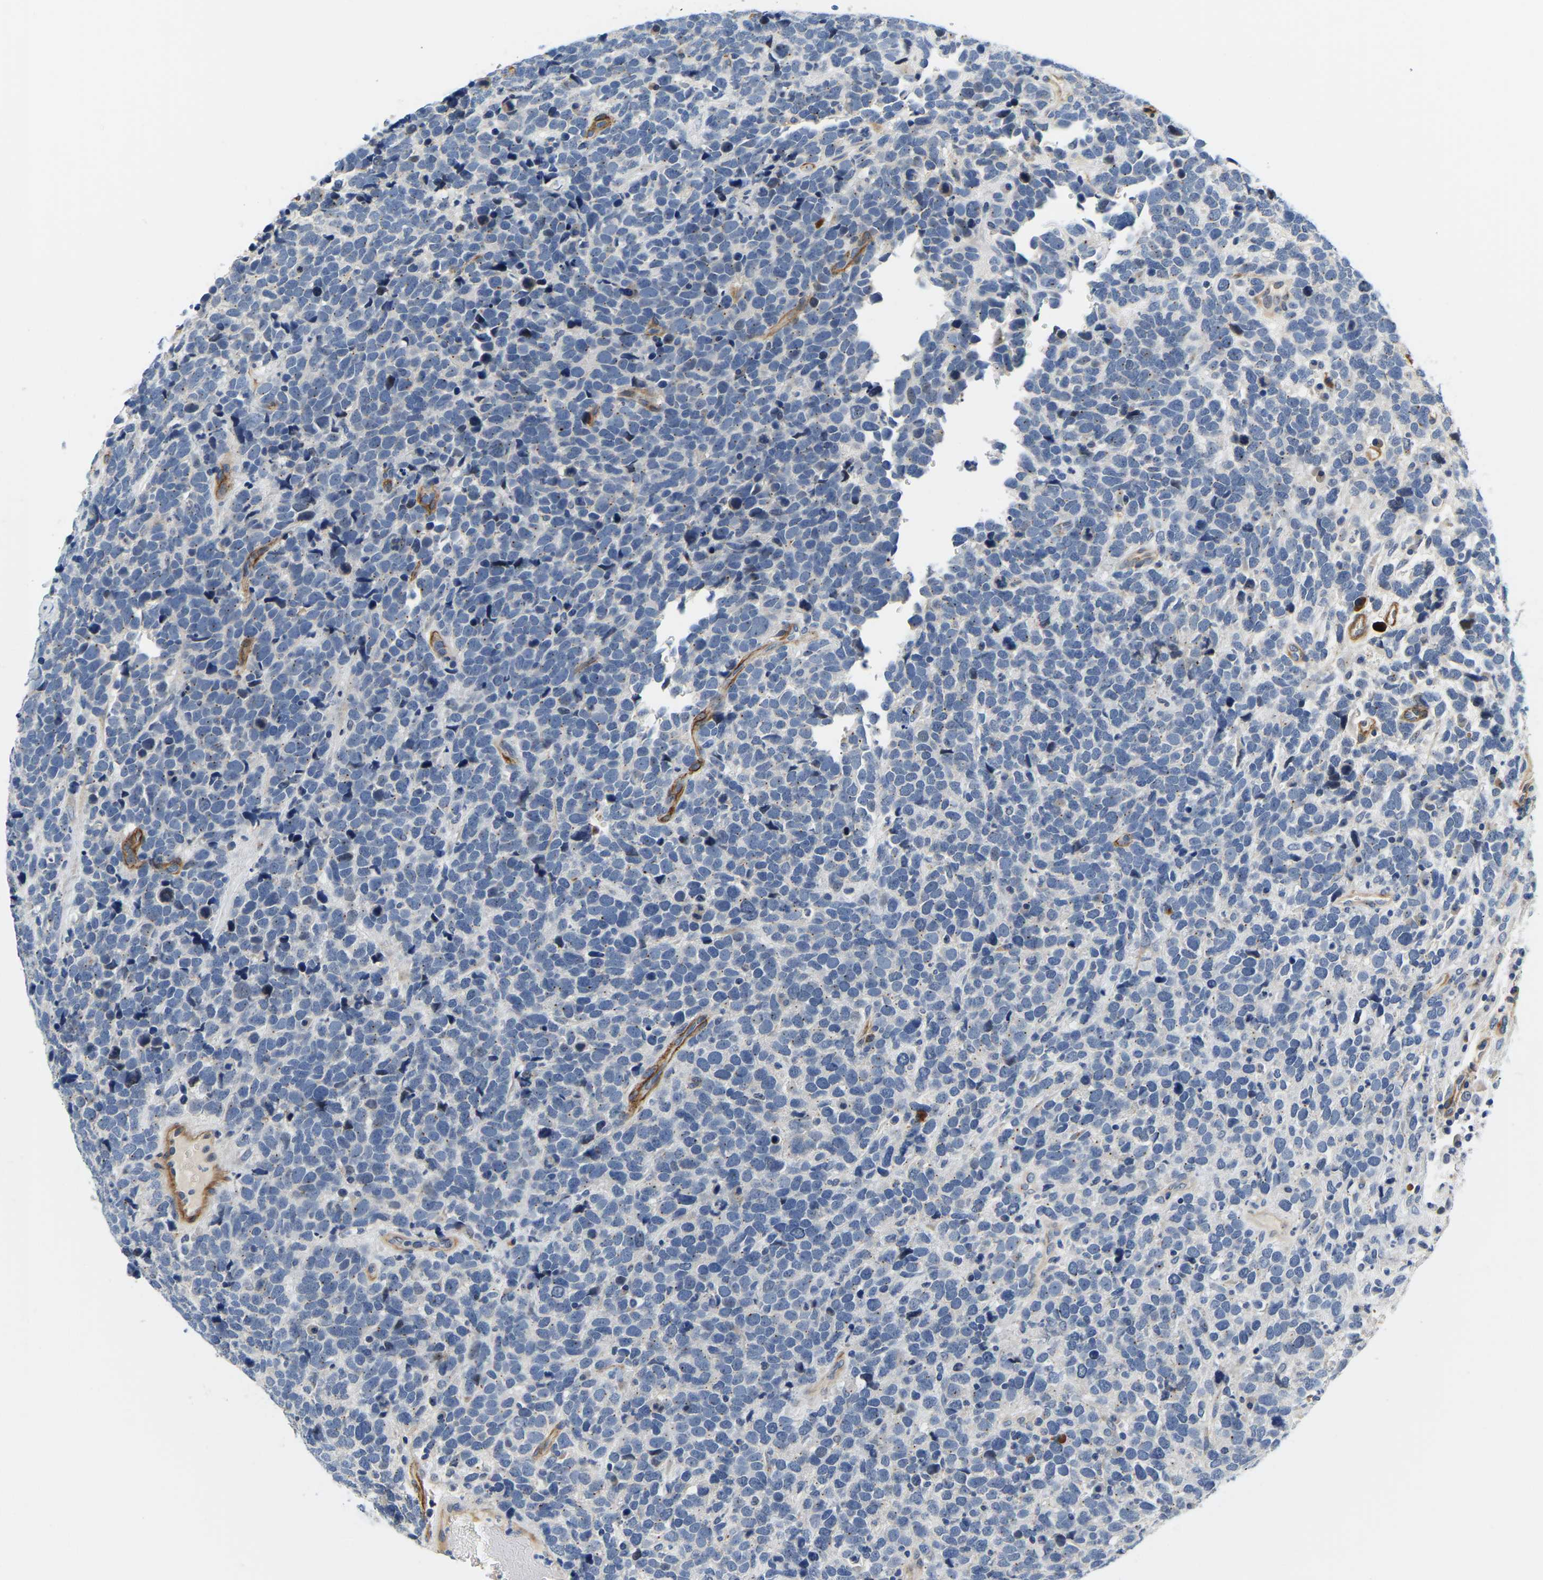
{"staining": {"intensity": "negative", "quantity": "none", "location": "none"}, "tissue": "urothelial cancer", "cell_type": "Tumor cells", "image_type": "cancer", "snomed": [{"axis": "morphology", "description": "Urothelial carcinoma, High grade"}, {"axis": "topography", "description": "Urinary bladder"}], "caption": "Tumor cells are negative for protein expression in human urothelial carcinoma (high-grade).", "gene": "LIAS", "patient": {"sex": "female", "age": 82}}